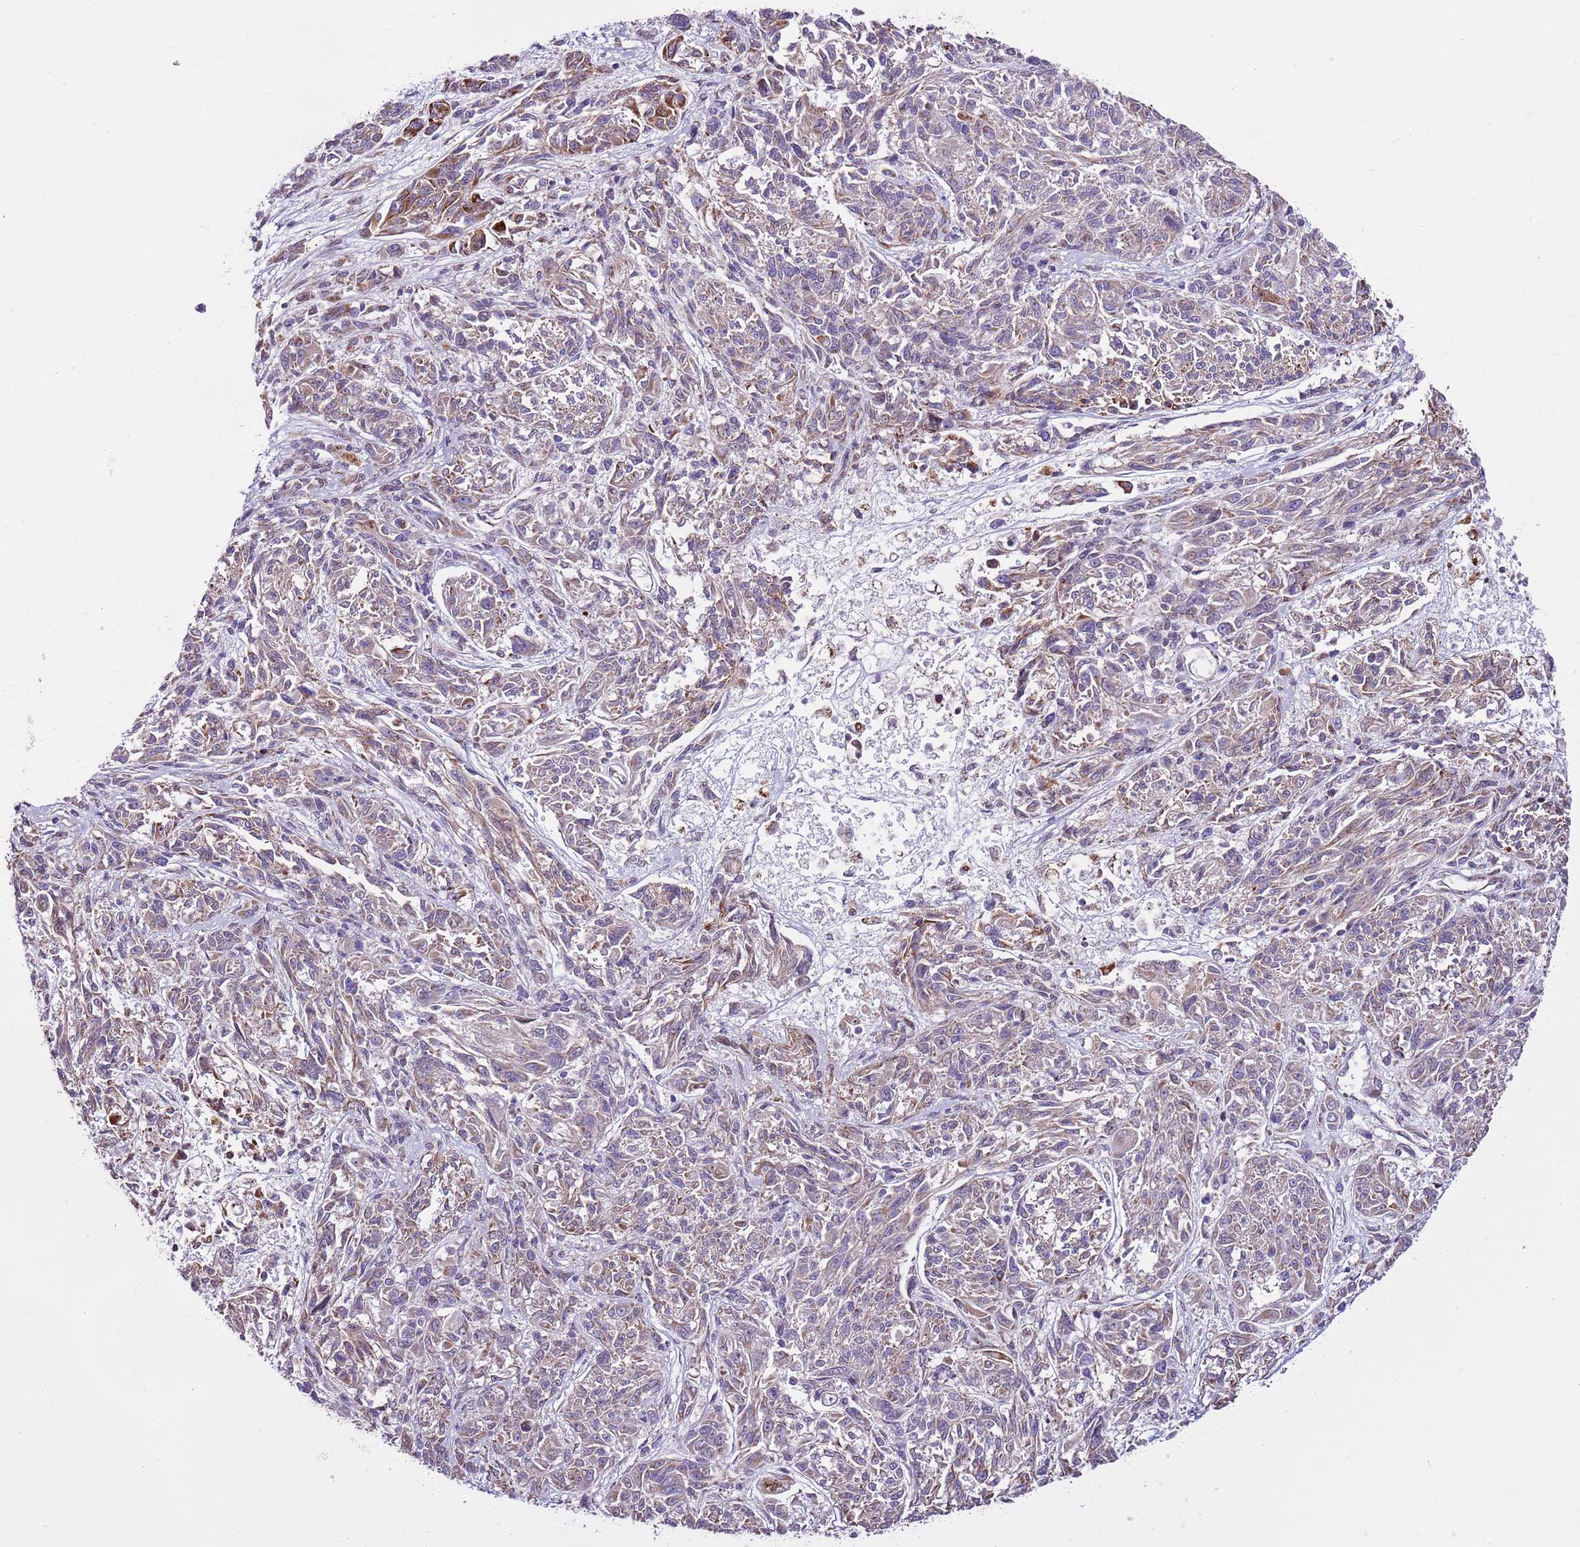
{"staining": {"intensity": "moderate", "quantity": "<25%", "location": "cytoplasmic/membranous"}, "tissue": "melanoma", "cell_type": "Tumor cells", "image_type": "cancer", "snomed": [{"axis": "morphology", "description": "Malignant melanoma, NOS"}, {"axis": "topography", "description": "Skin"}], "caption": "Immunohistochemistry (IHC) (DAB) staining of human melanoma demonstrates moderate cytoplasmic/membranous protein expression in about <25% of tumor cells.", "gene": "HECTD4", "patient": {"sex": "male", "age": 53}}